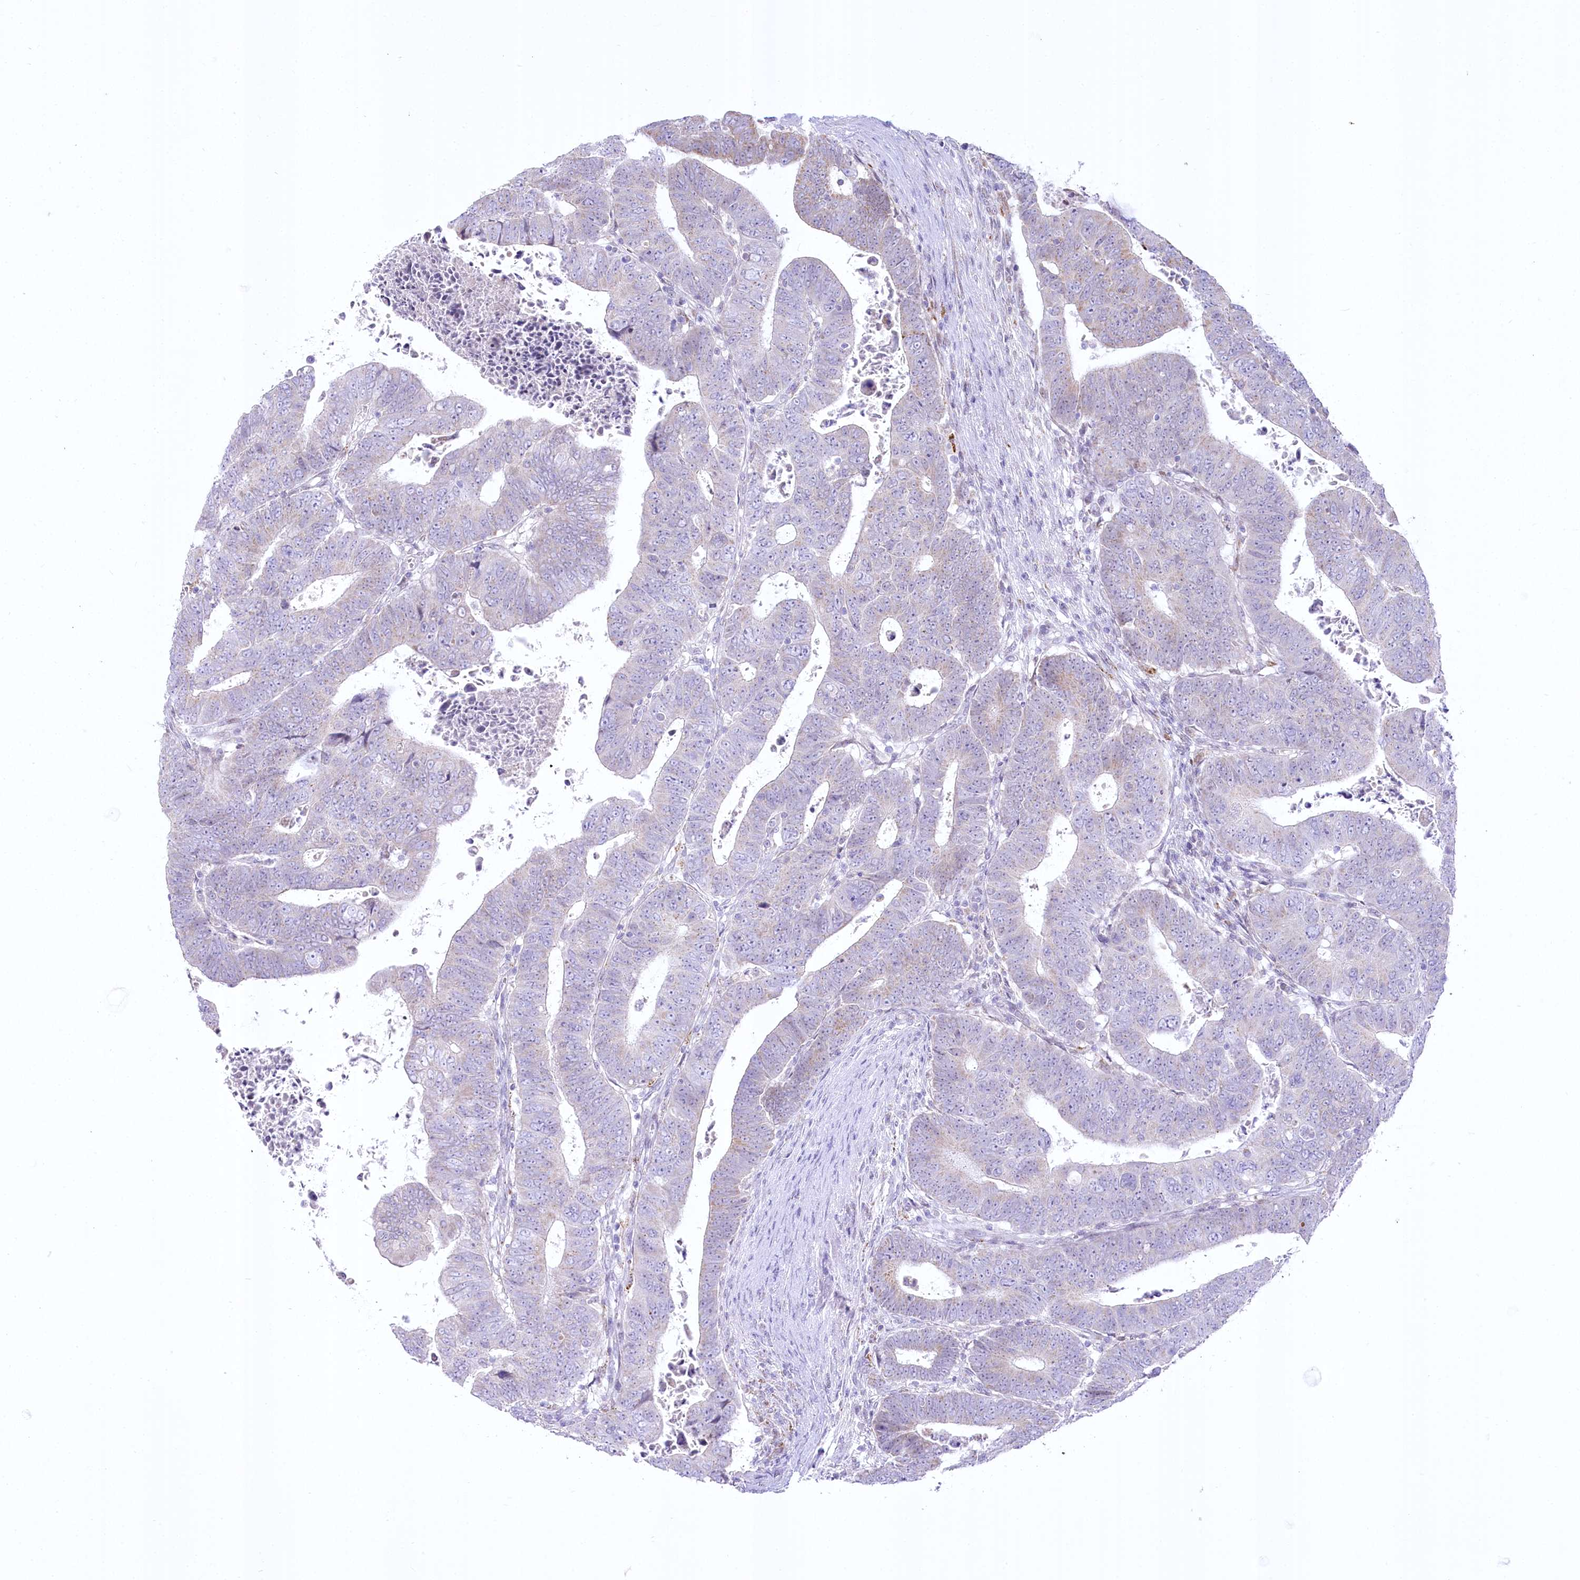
{"staining": {"intensity": "weak", "quantity": "<25%", "location": "cytoplasmic/membranous"}, "tissue": "colorectal cancer", "cell_type": "Tumor cells", "image_type": "cancer", "snomed": [{"axis": "morphology", "description": "Normal tissue, NOS"}, {"axis": "morphology", "description": "Adenocarcinoma, NOS"}, {"axis": "topography", "description": "Rectum"}], "caption": "Micrograph shows no significant protein staining in tumor cells of colorectal adenocarcinoma.", "gene": "CEP164", "patient": {"sex": "female", "age": 65}}